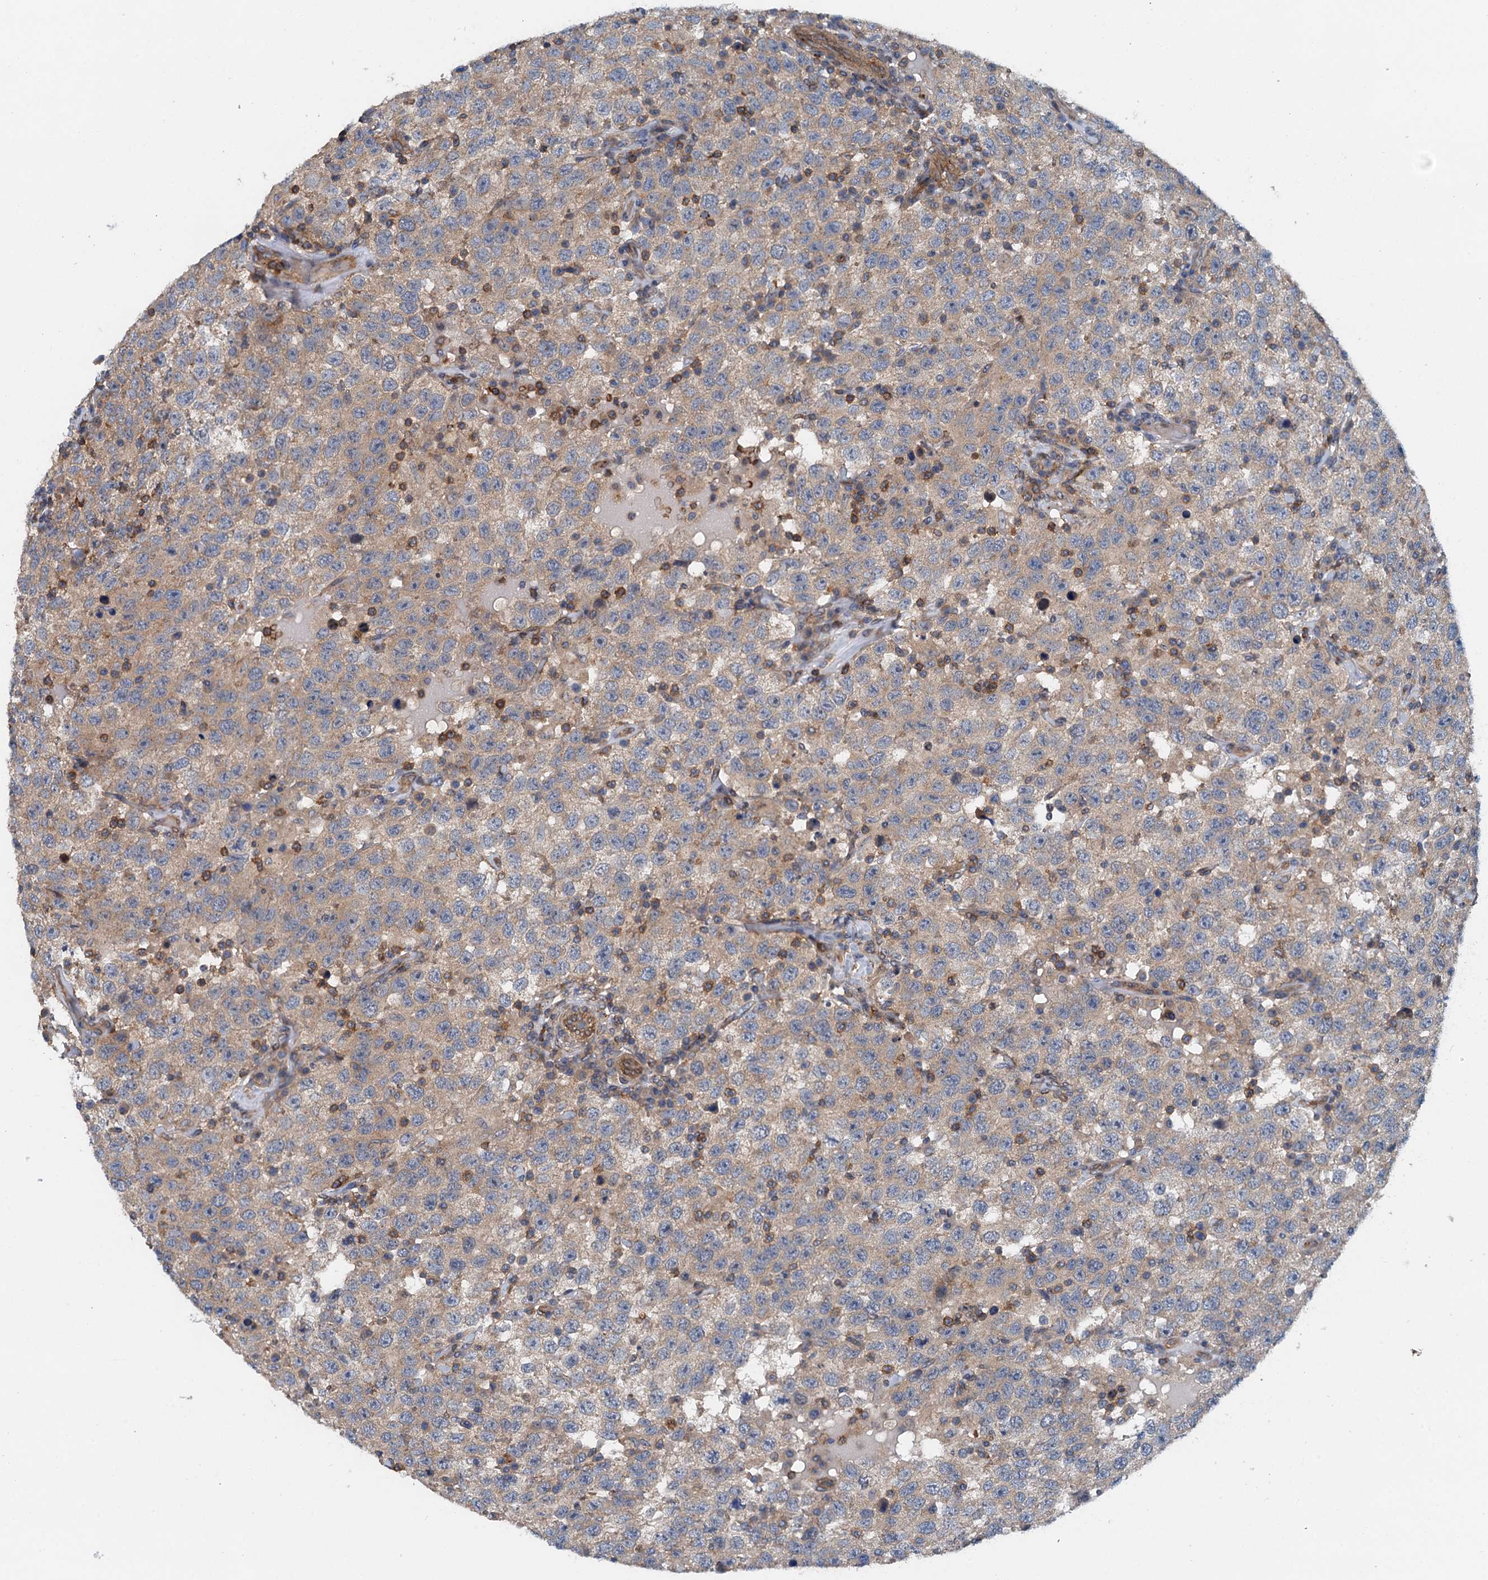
{"staining": {"intensity": "weak", "quantity": "25%-75%", "location": "cytoplasmic/membranous"}, "tissue": "testis cancer", "cell_type": "Tumor cells", "image_type": "cancer", "snomed": [{"axis": "morphology", "description": "Seminoma, NOS"}, {"axis": "topography", "description": "Testis"}], "caption": "IHC (DAB (3,3'-diaminobenzidine)) staining of human seminoma (testis) reveals weak cytoplasmic/membranous protein staining in approximately 25%-75% of tumor cells.", "gene": "ROGDI", "patient": {"sex": "male", "age": 41}}